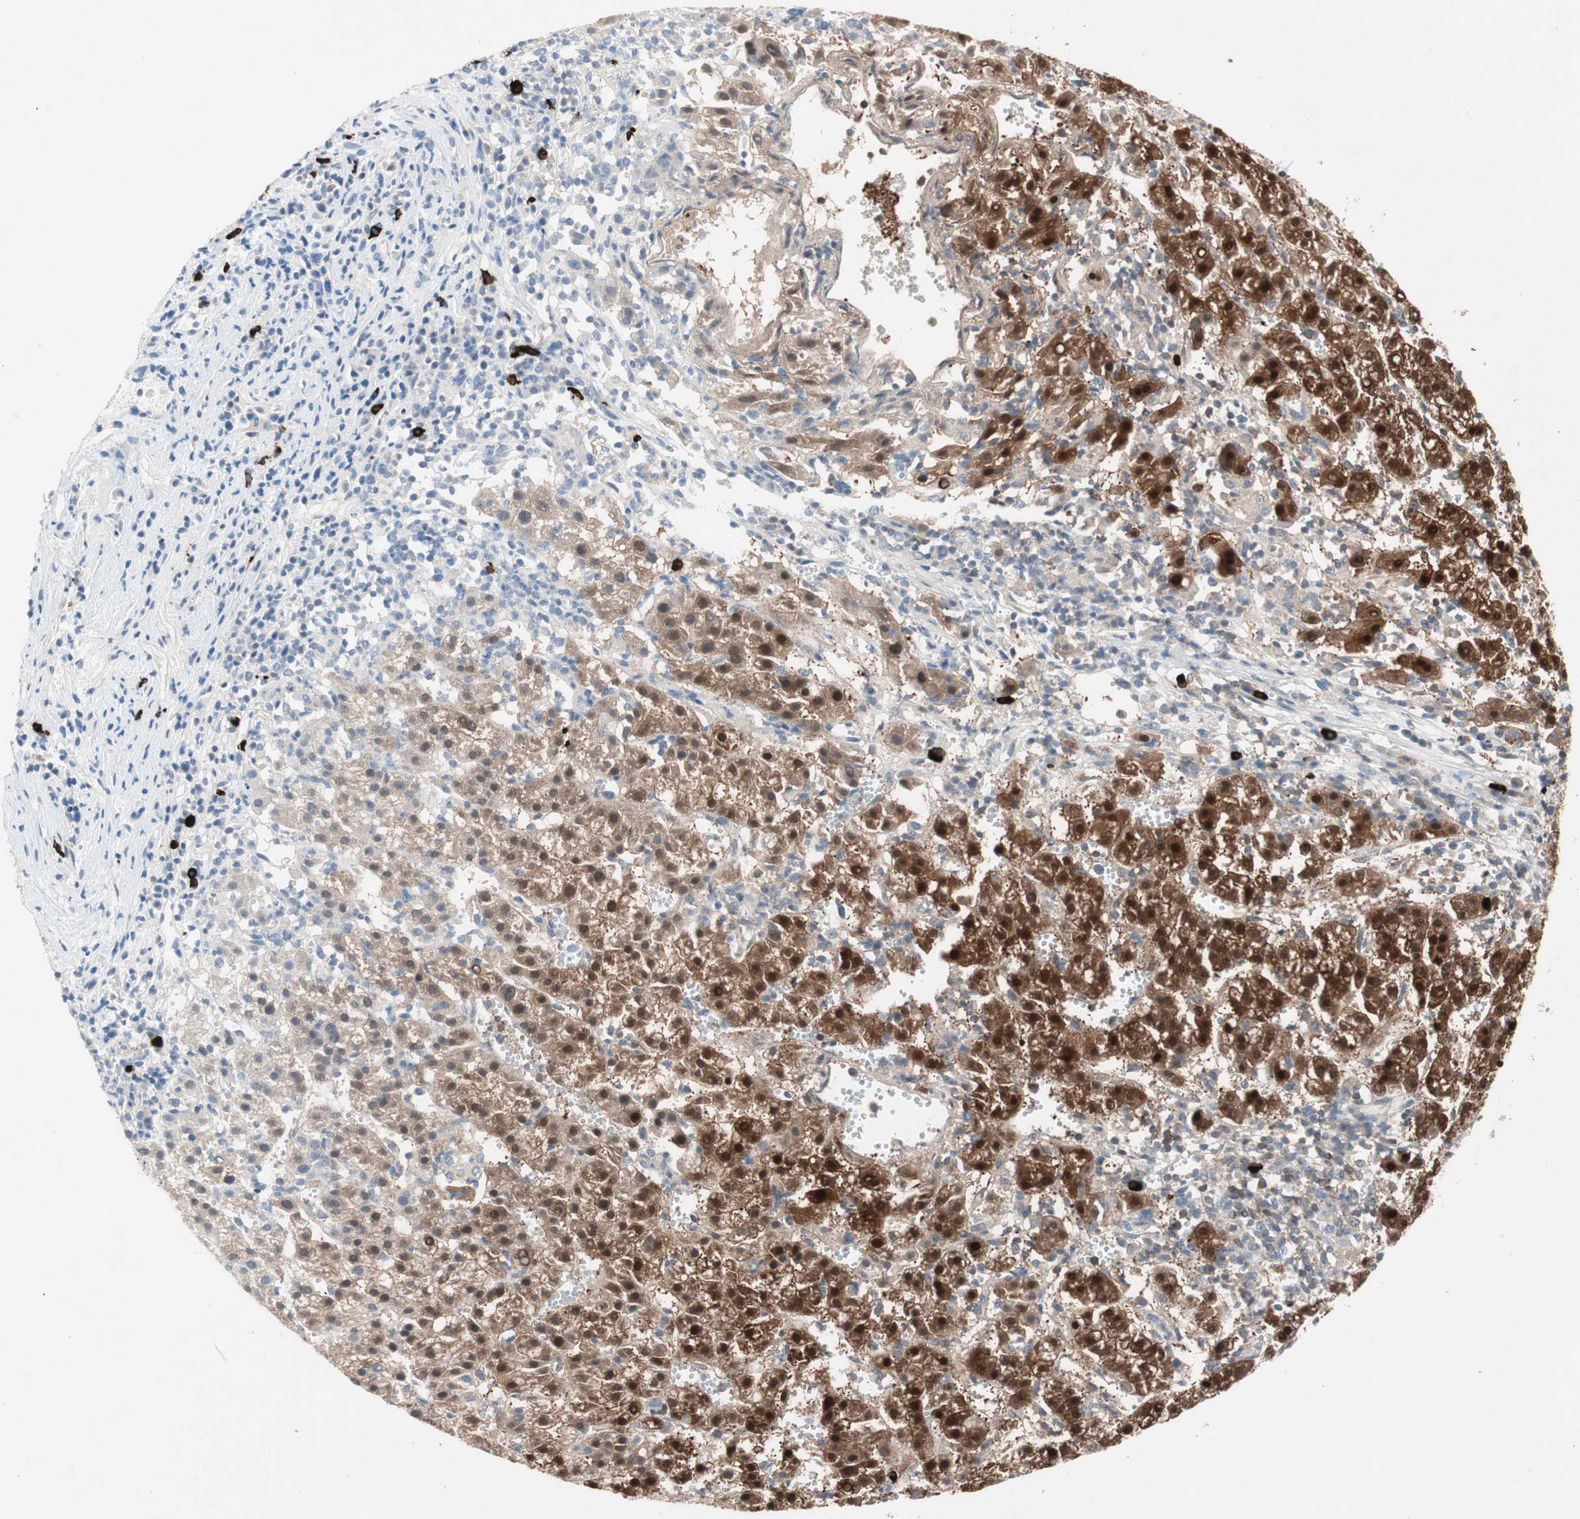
{"staining": {"intensity": "strong", "quantity": ">75%", "location": "cytoplasmic/membranous,nuclear"}, "tissue": "liver cancer", "cell_type": "Tumor cells", "image_type": "cancer", "snomed": [{"axis": "morphology", "description": "Carcinoma, Hepatocellular, NOS"}, {"axis": "topography", "description": "Liver"}], "caption": "Approximately >75% of tumor cells in liver hepatocellular carcinoma display strong cytoplasmic/membranous and nuclear protein positivity as visualized by brown immunohistochemical staining.", "gene": "GALT", "patient": {"sex": "female", "age": 58}}